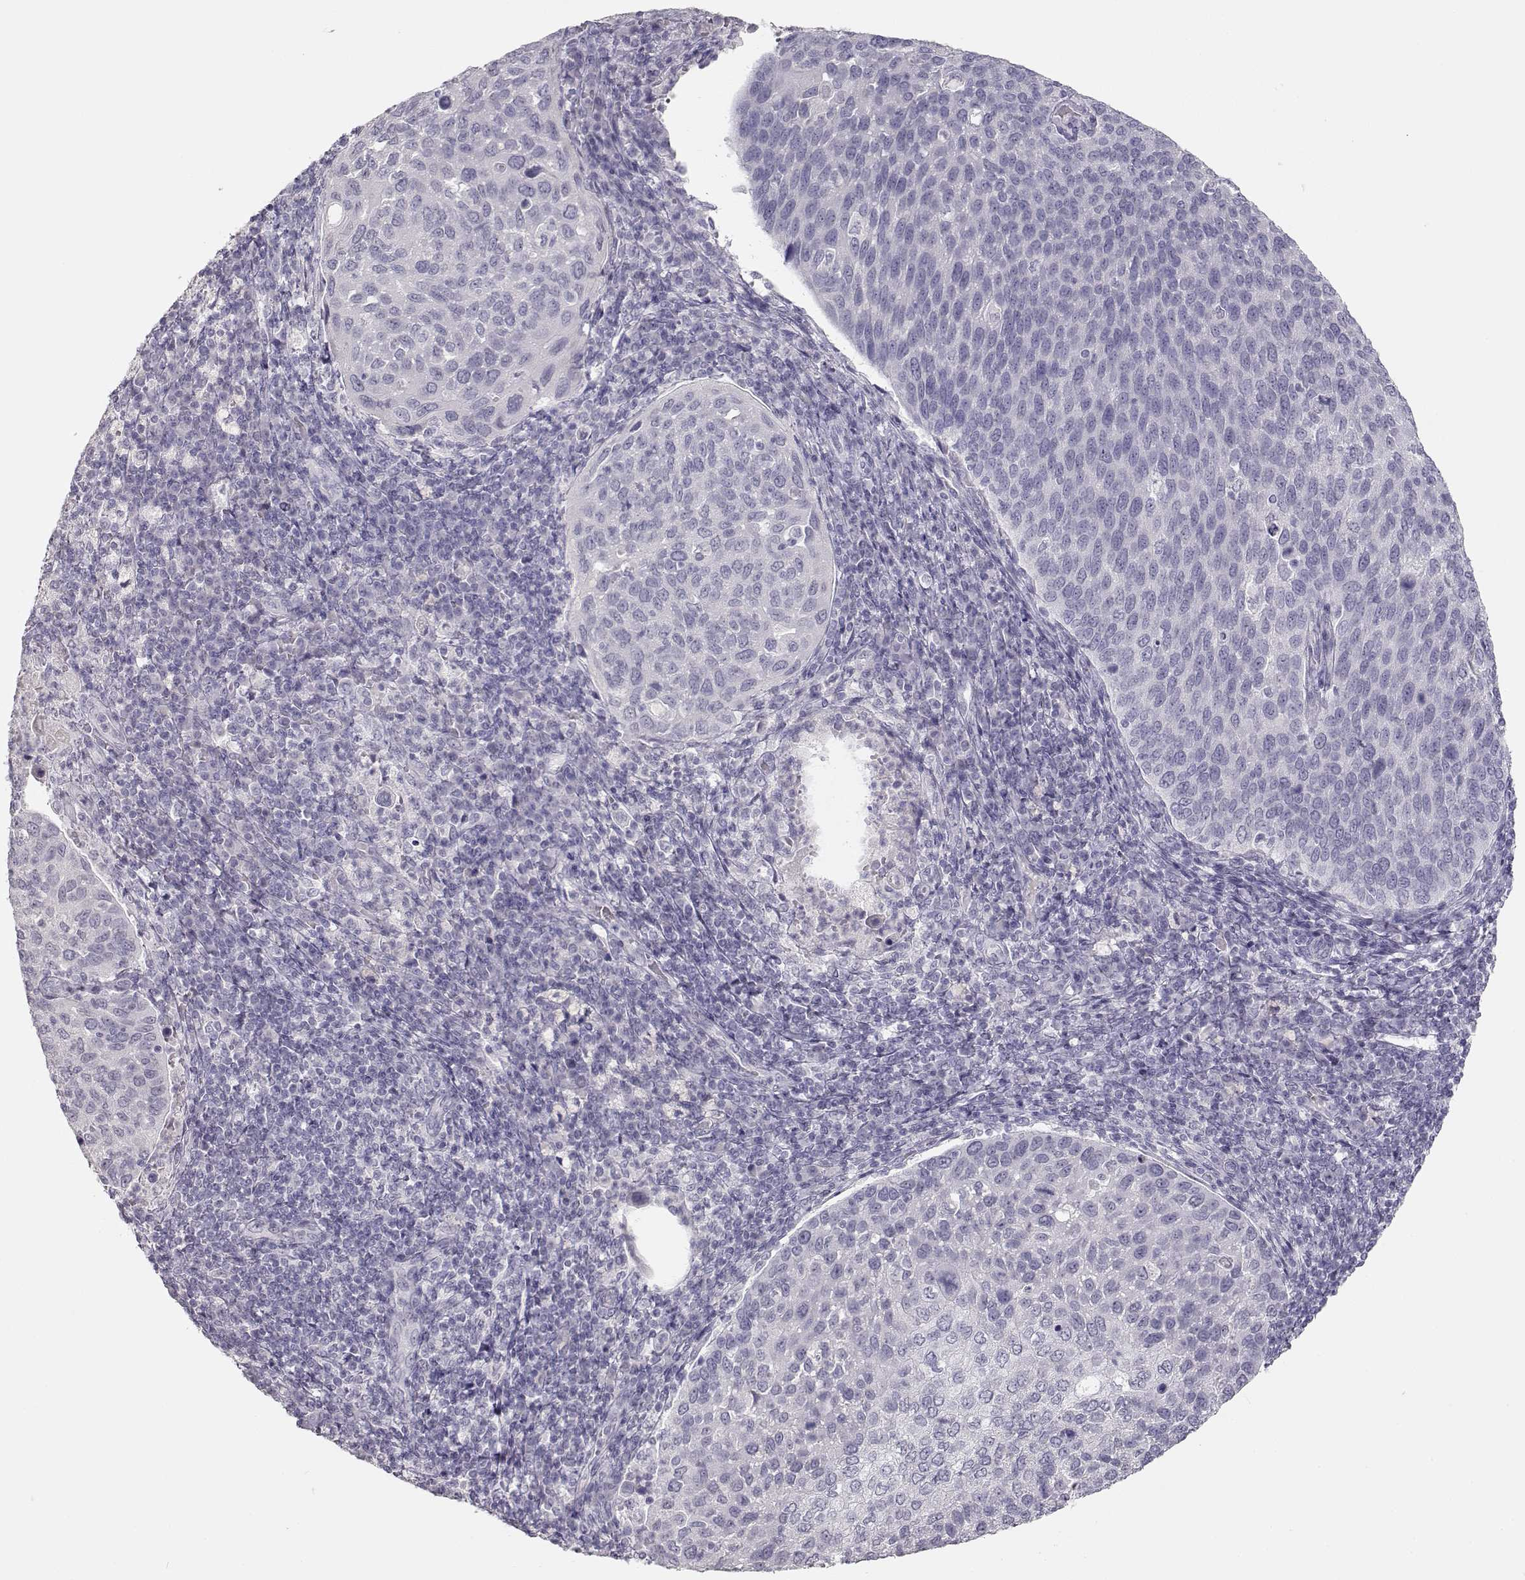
{"staining": {"intensity": "negative", "quantity": "none", "location": "none"}, "tissue": "cervical cancer", "cell_type": "Tumor cells", "image_type": "cancer", "snomed": [{"axis": "morphology", "description": "Squamous cell carcinoma, NOS"}, {"axis": "topography", "description": "Cervix"}], "caption": "A high-resolution micrograph shows IHC staining of cervical squamous cell carcinoma, which exhibits no significant positivity in tumor cells. (Stains: DAB (3,3'-diaminobenzidine) IHC with hematoxylin counter stain, Microscopy: brightfield microscopy at high magnification).", "gene": "TKTL1", "patient": {"sex": "female", "age": 54}}